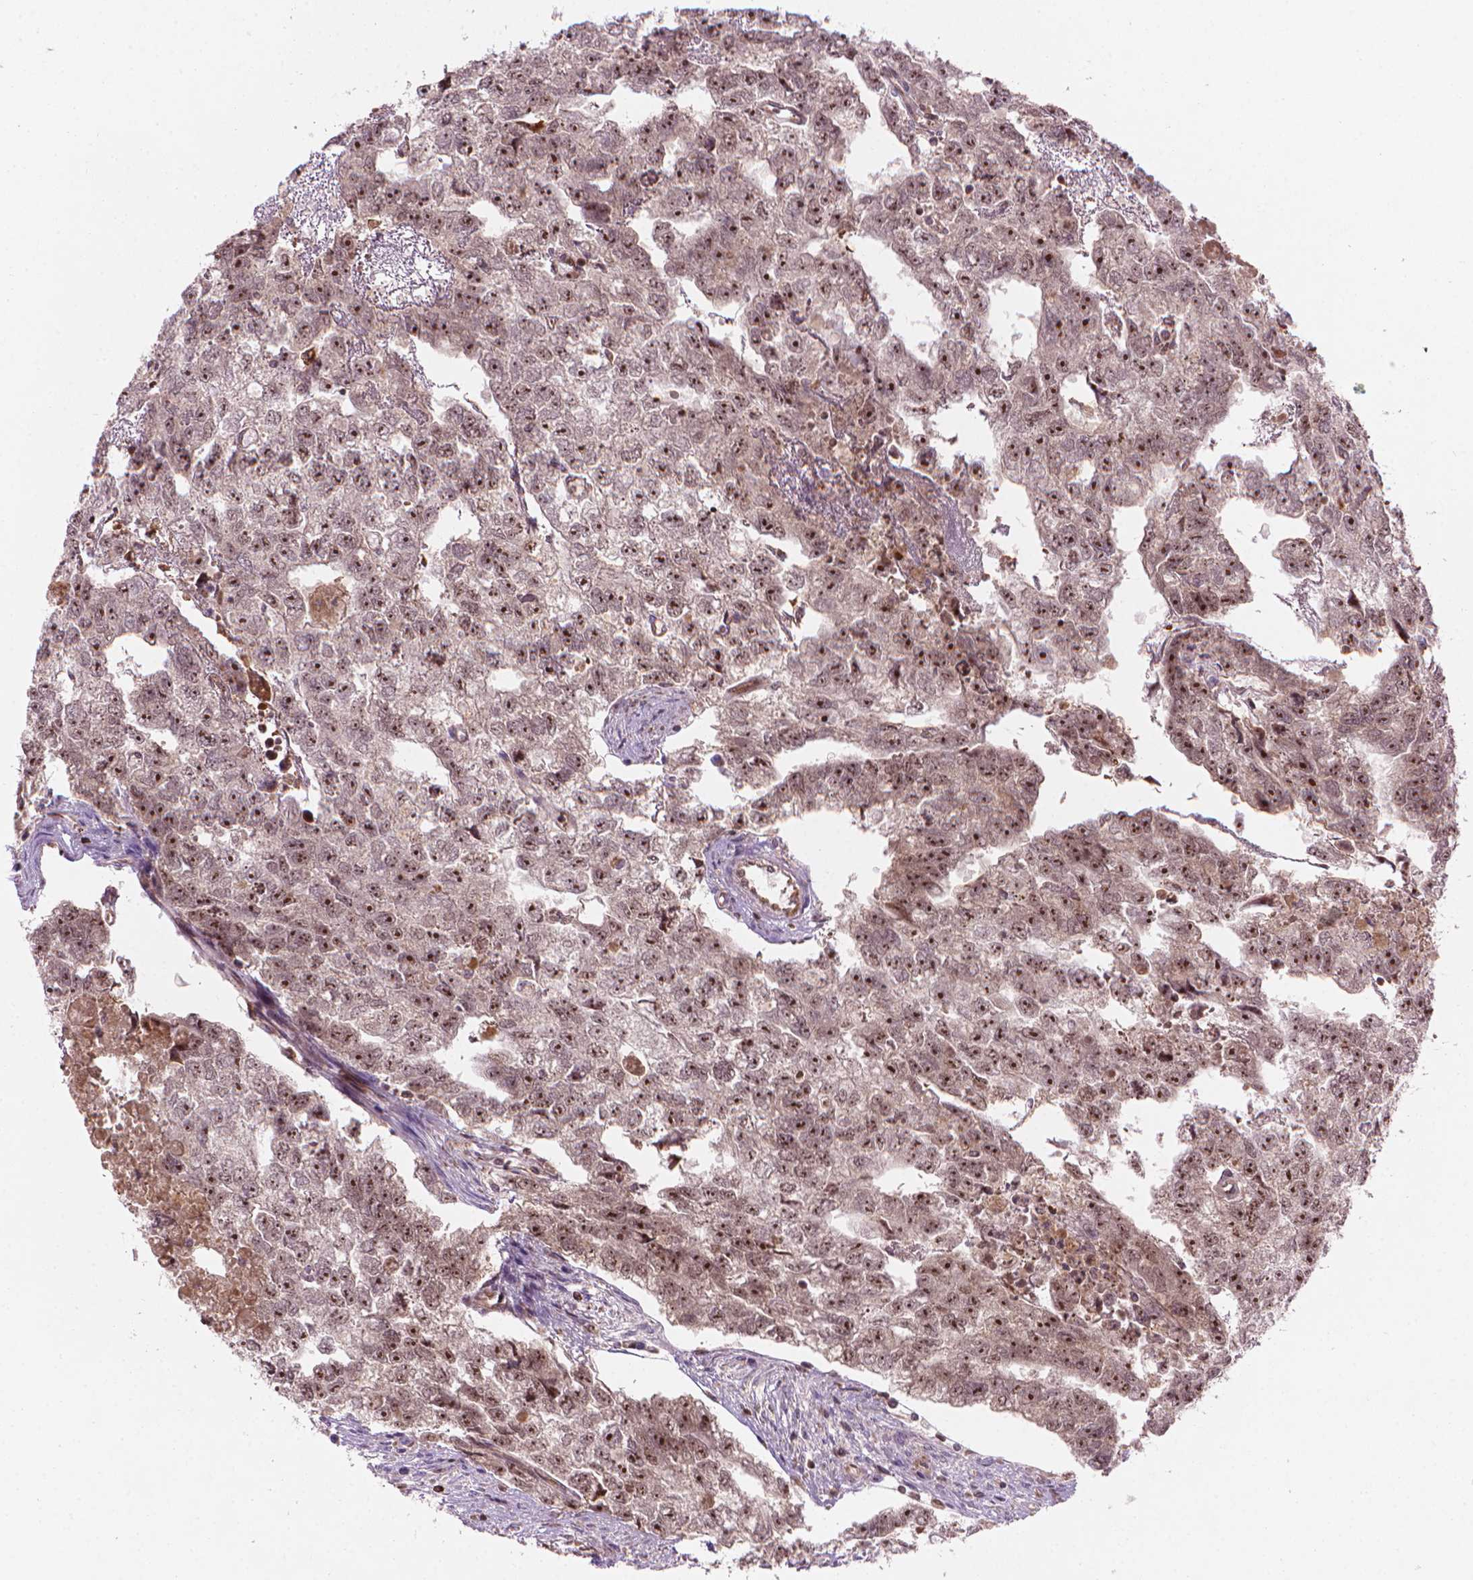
{"staining": {"intensity": "moderate", "quantity": ">75%", "location": "nuclear"}, "tissue": "testis cancer", "cell_type": "Tumor cells", "image_type": "cancer", "snomed": [{"axis": "morphology", "description": "Carcinoma, Embryonal, NOS"}, {"axis": "morphology", "description": "Teratoma, malignant, NOS"}, {"axis": "topography", "description": "Testis"}], "caption": "An IHC photomicrograph of neoplastic tissue is shown. Protein staining in brown labels moderate nuclear positivity in testis embryonal carcinoma within tumor cells.", "gene": "SMC2", "patient": {"sex": "male", "age": 44}}